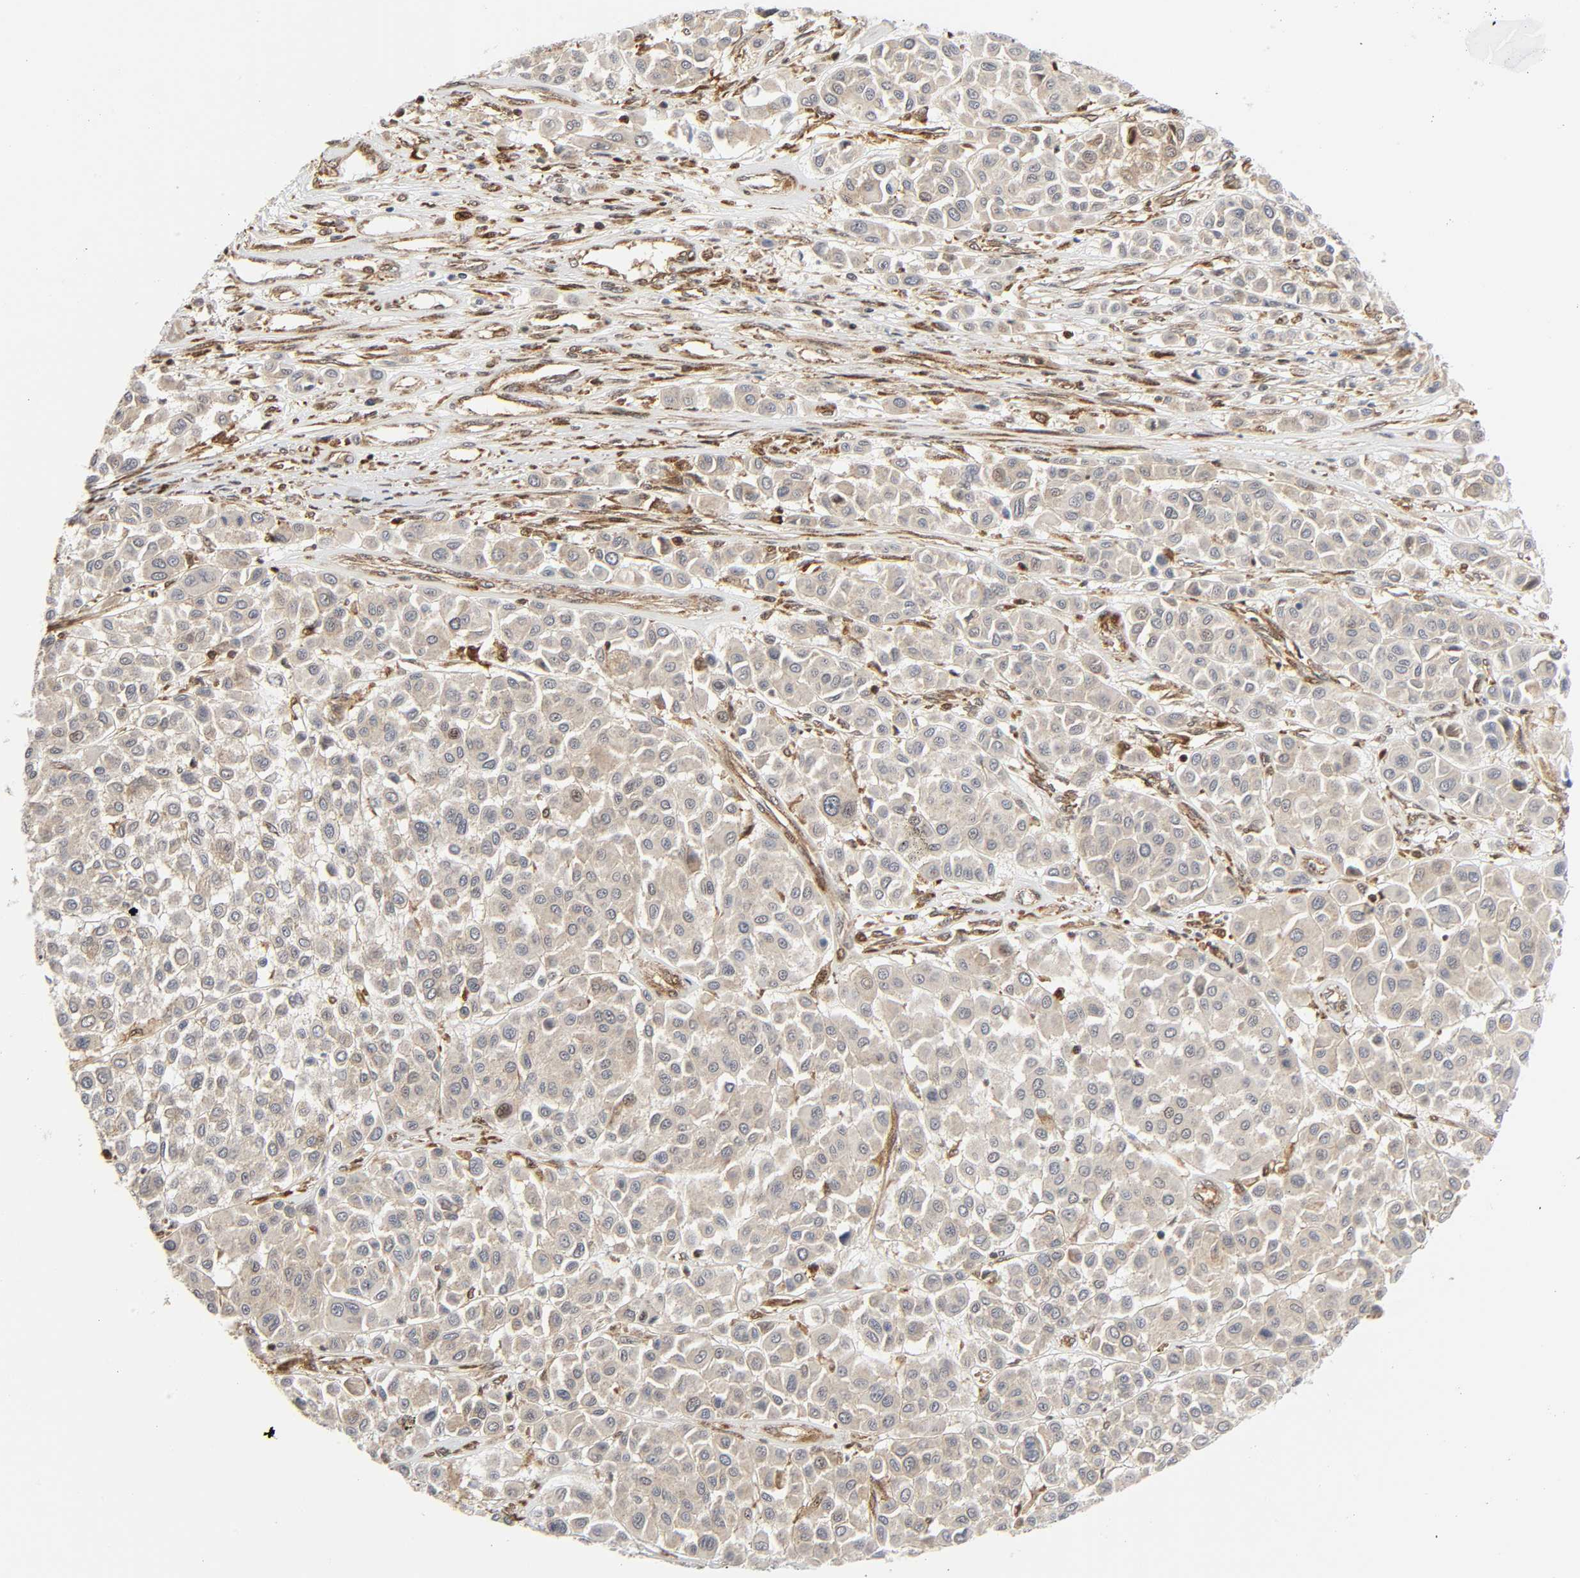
{"staining": {"intensity": "negative", "quantity": "none", "location": "none"}, "tissue": "melanoma", "cell_type": "Tumor cells", "image_type": "cancer", "snomed": [{"axis": "morphology", "description": "Malignant melanoma, Metastatic site"}, {"axis": "topography", "description": "Soft tissue"}], "caption": "IHC image of neoplastic tissue: malignant melanoma (metastatic site) stained with DAB (3,3'-diaminobenzidine) exhibits no significant protein expression in tumor cells.", "gene": "MAPK1", "patient": {"sex": "male", "age": 41}}